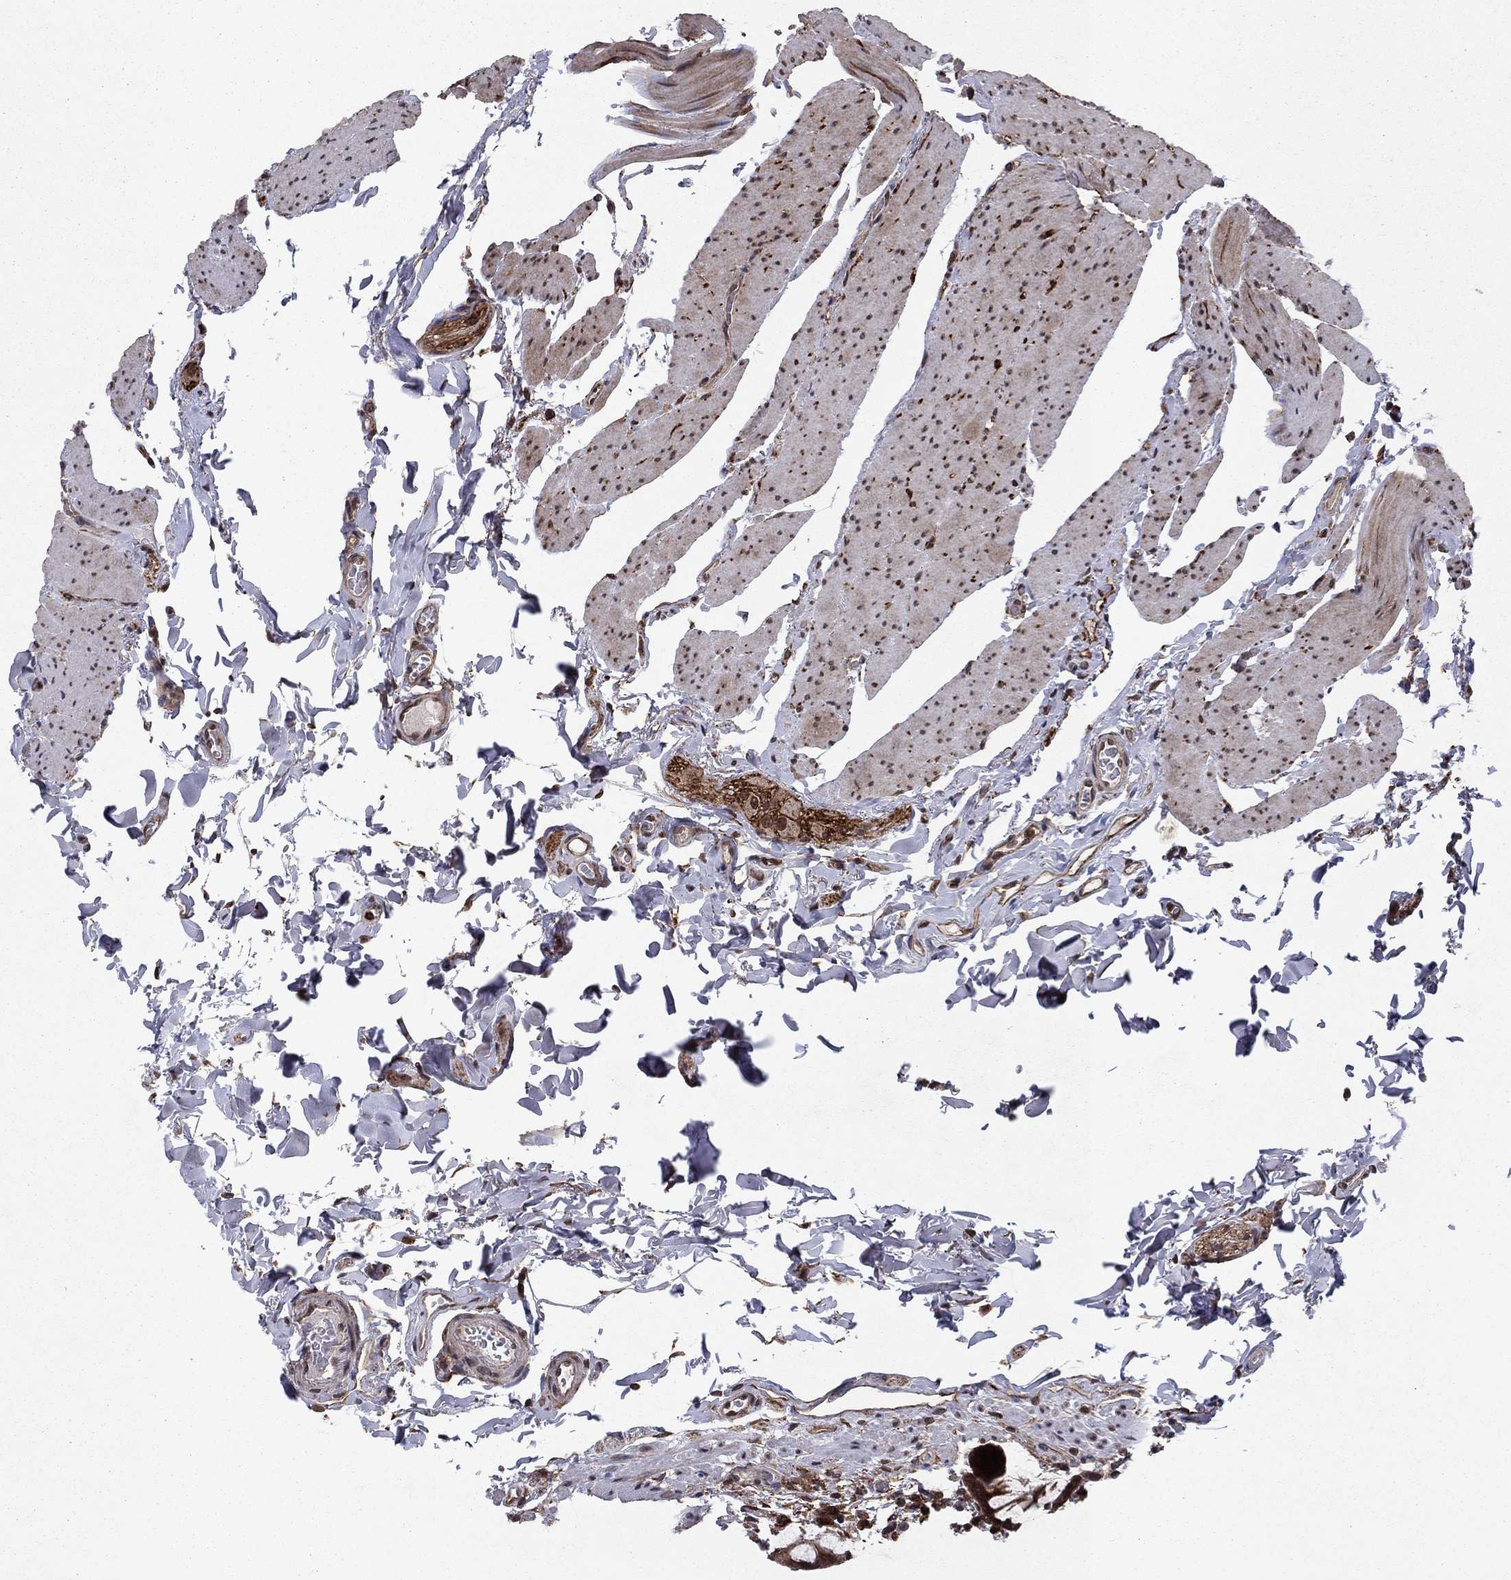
{"staining": {"intensity": "negative", "quantity": "none", "location": "none"}, "tissue": "colon", "cell_type": "Endothelial cells", "image_type": "normal", "snomed": [{"axis": "morphology", "description": "Normal tissue, NOS"}, {"axis": "topography", "description": "Colon"}], "caption": "Immunohistochemistry image of normal colon stained for a protein (brown), which demonstrates no positivity in endothelial cells.", "gene": "SSX2IP", "patient": {"sex": "female", "age": 86}}